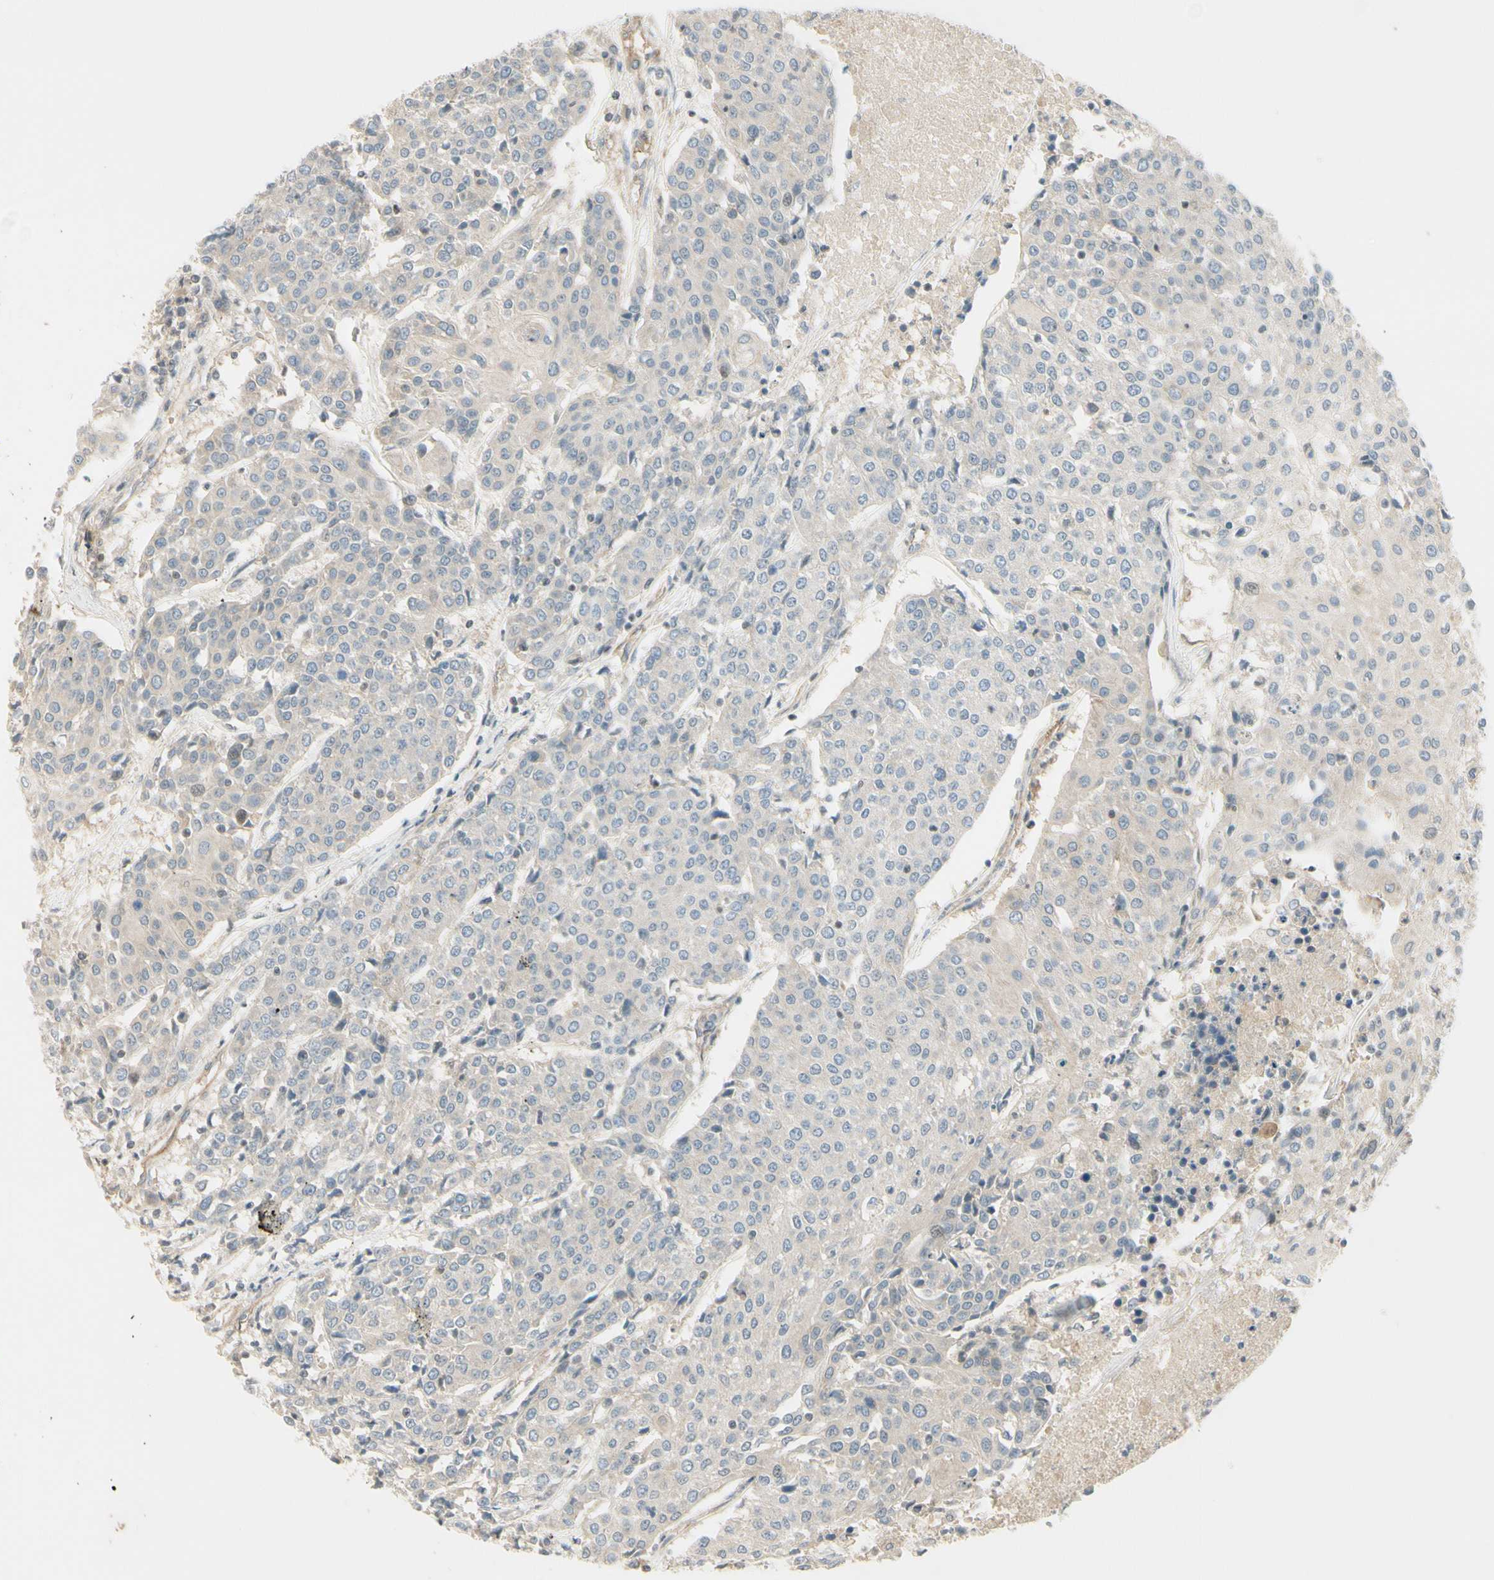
{"staining": {"intensity": "negative", "quantity": "none", "location": "none"}, "tissue": "urothelial cancer", "cell_type": "Tumor cells", "image_type": "cancer", "snomed": [{"axis": "morphology", "description": "Urothelial carcinoma, High grade"}, {"axis": "topography", "description": "Urinary bladder"}], "caption": "Immunohistochemical staining of human urothelial carcinoma (high-grade) shows no significant positivity in tumor cells. (Stains: DAB immunohistochemistry (IHC) with hematoxylin counter stain, Microscopy: brightfield microscopy at high magnification).", "gene": "NFYA", "patient": {"sex": "female", "age": 85}}